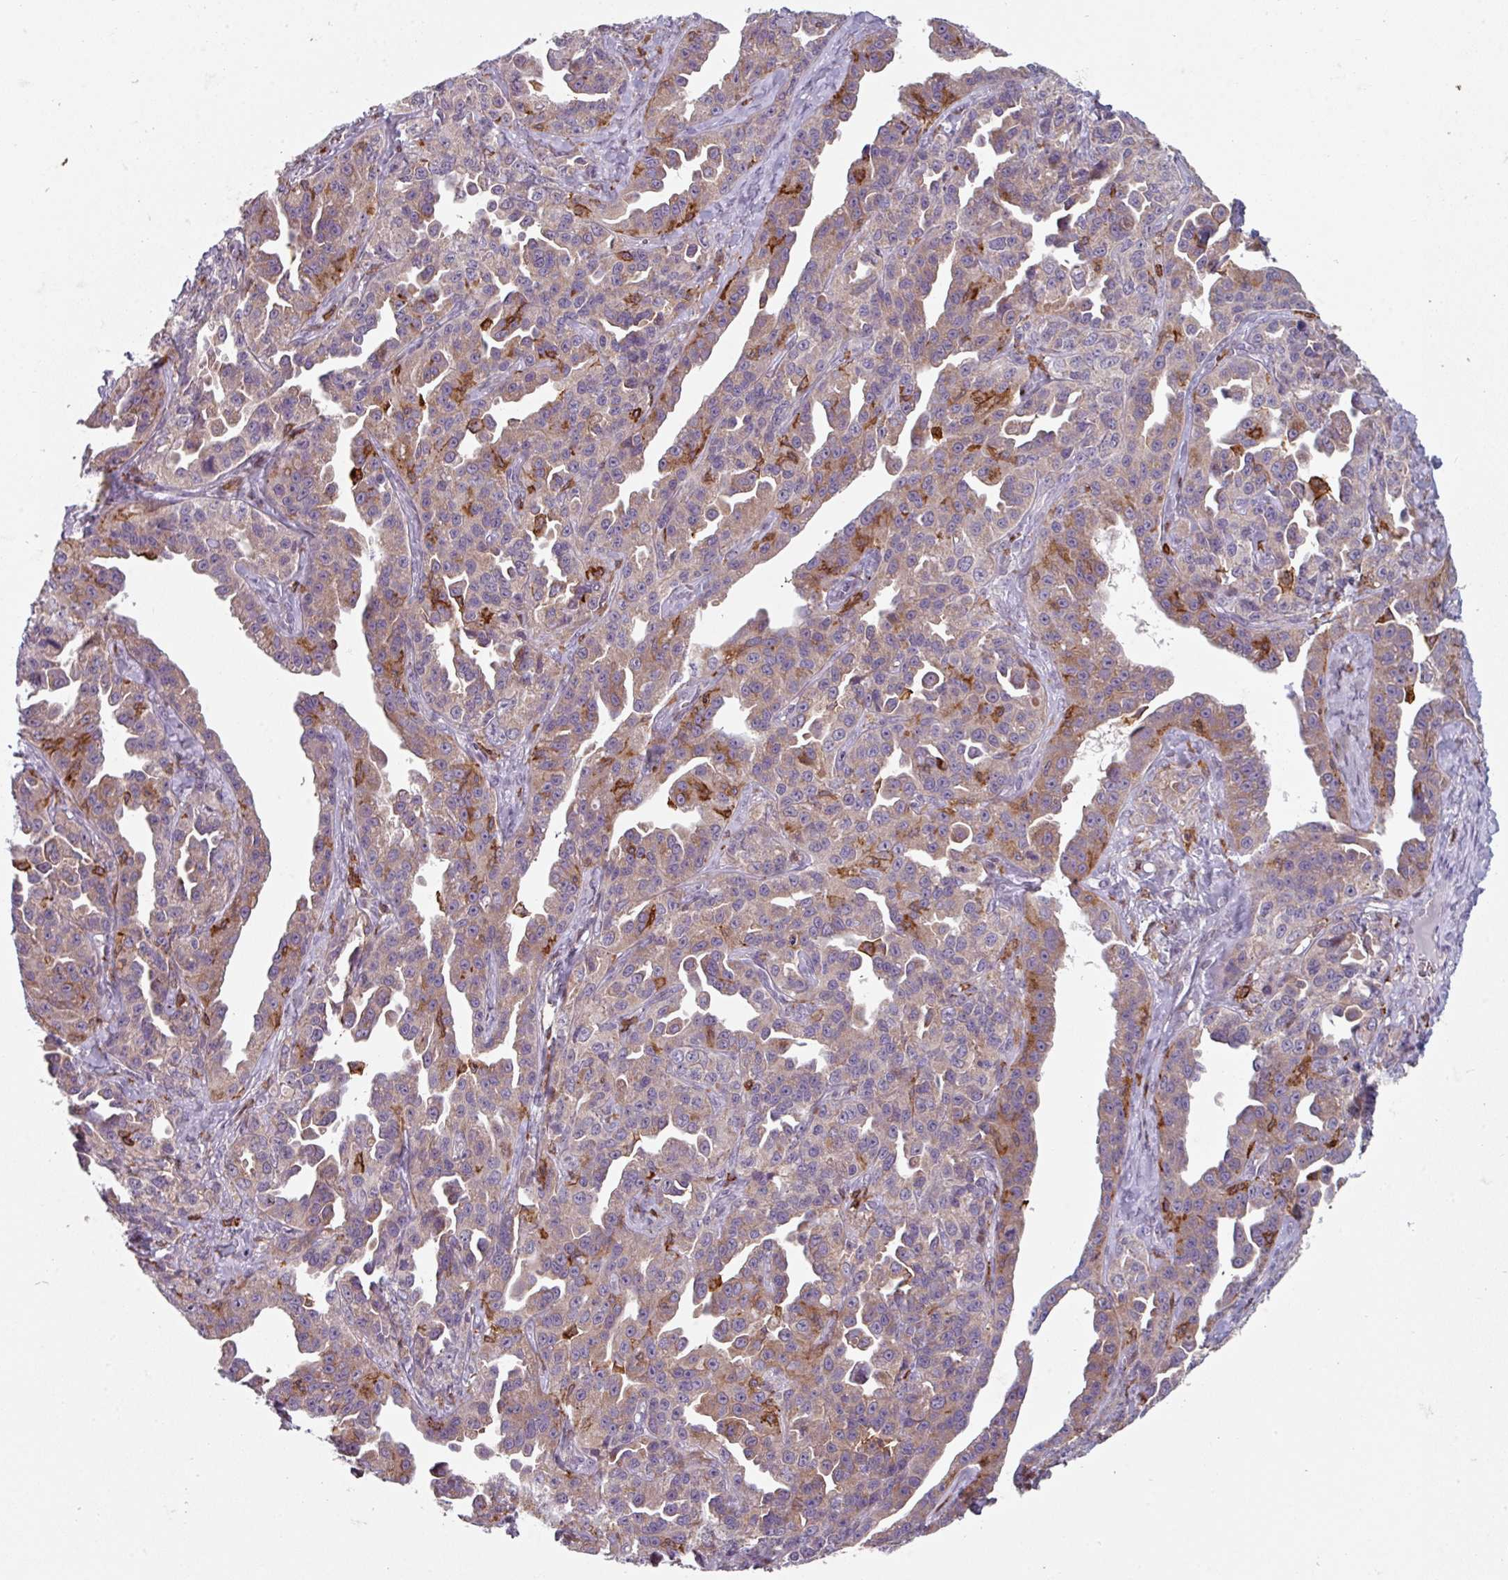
{"staining": {"intensity": "strong", "quantity": "<25%", "location": "cytoplasmic/membranous"}, "tissue": "ovarian cancer", "cell_type": "Tumor cells", "image_type": "cancer", "snomed": [{"axis": "morphology", "description": "Cystadenocarcinoma, serous, NOS"}, {"axis": "topography", "description": "Ovary"}], "caption": "A brown stain highlights strong cytoplasmic/membranous positivity of a protein in ovarian cancer tumor cells. (brown staining indicates protein expression, while blue staining denotes nuclei).", "gene": "NEDD9", "patient": {"sex": "female", "age": 75}}